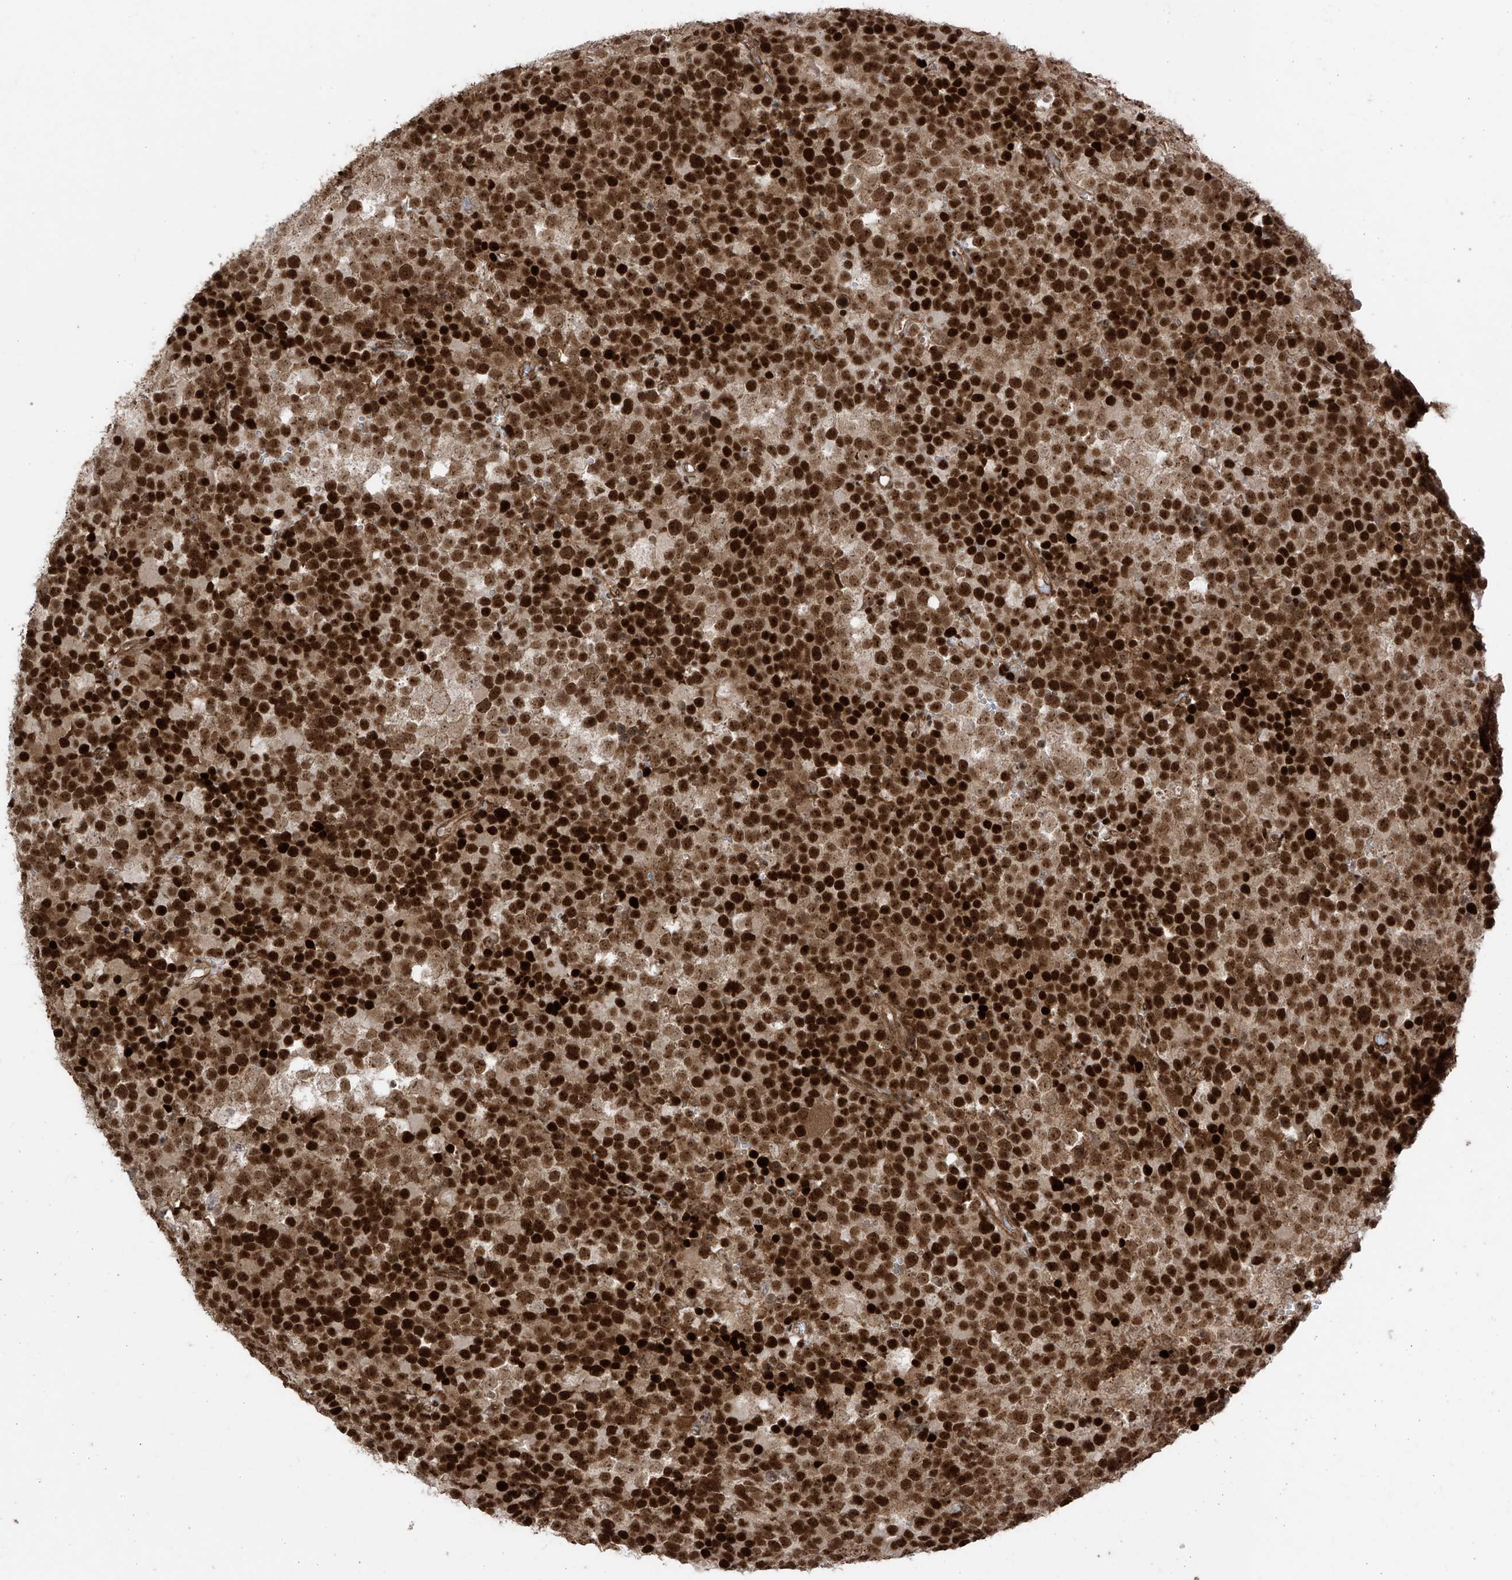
{"staining": {"intensity": "strong", "quantity": ">75%", "location": "nuclear"}, "tissue": "testis cancer", "cell_type": "Tumor cells", "image_type": "cancer", "snomed": [{"axis": "morphology", "description": "Seminoma, NOS"}, {"axis": "topography", "description": "Testis"}], "caption": "Immunohistochemical staining of human seminoma (testis) shows strong nuclear protein positivity in approximately >75% of tumor cells.", "gene": "ARHGEF3", "patient": {"sex": "male", "age": 71}}